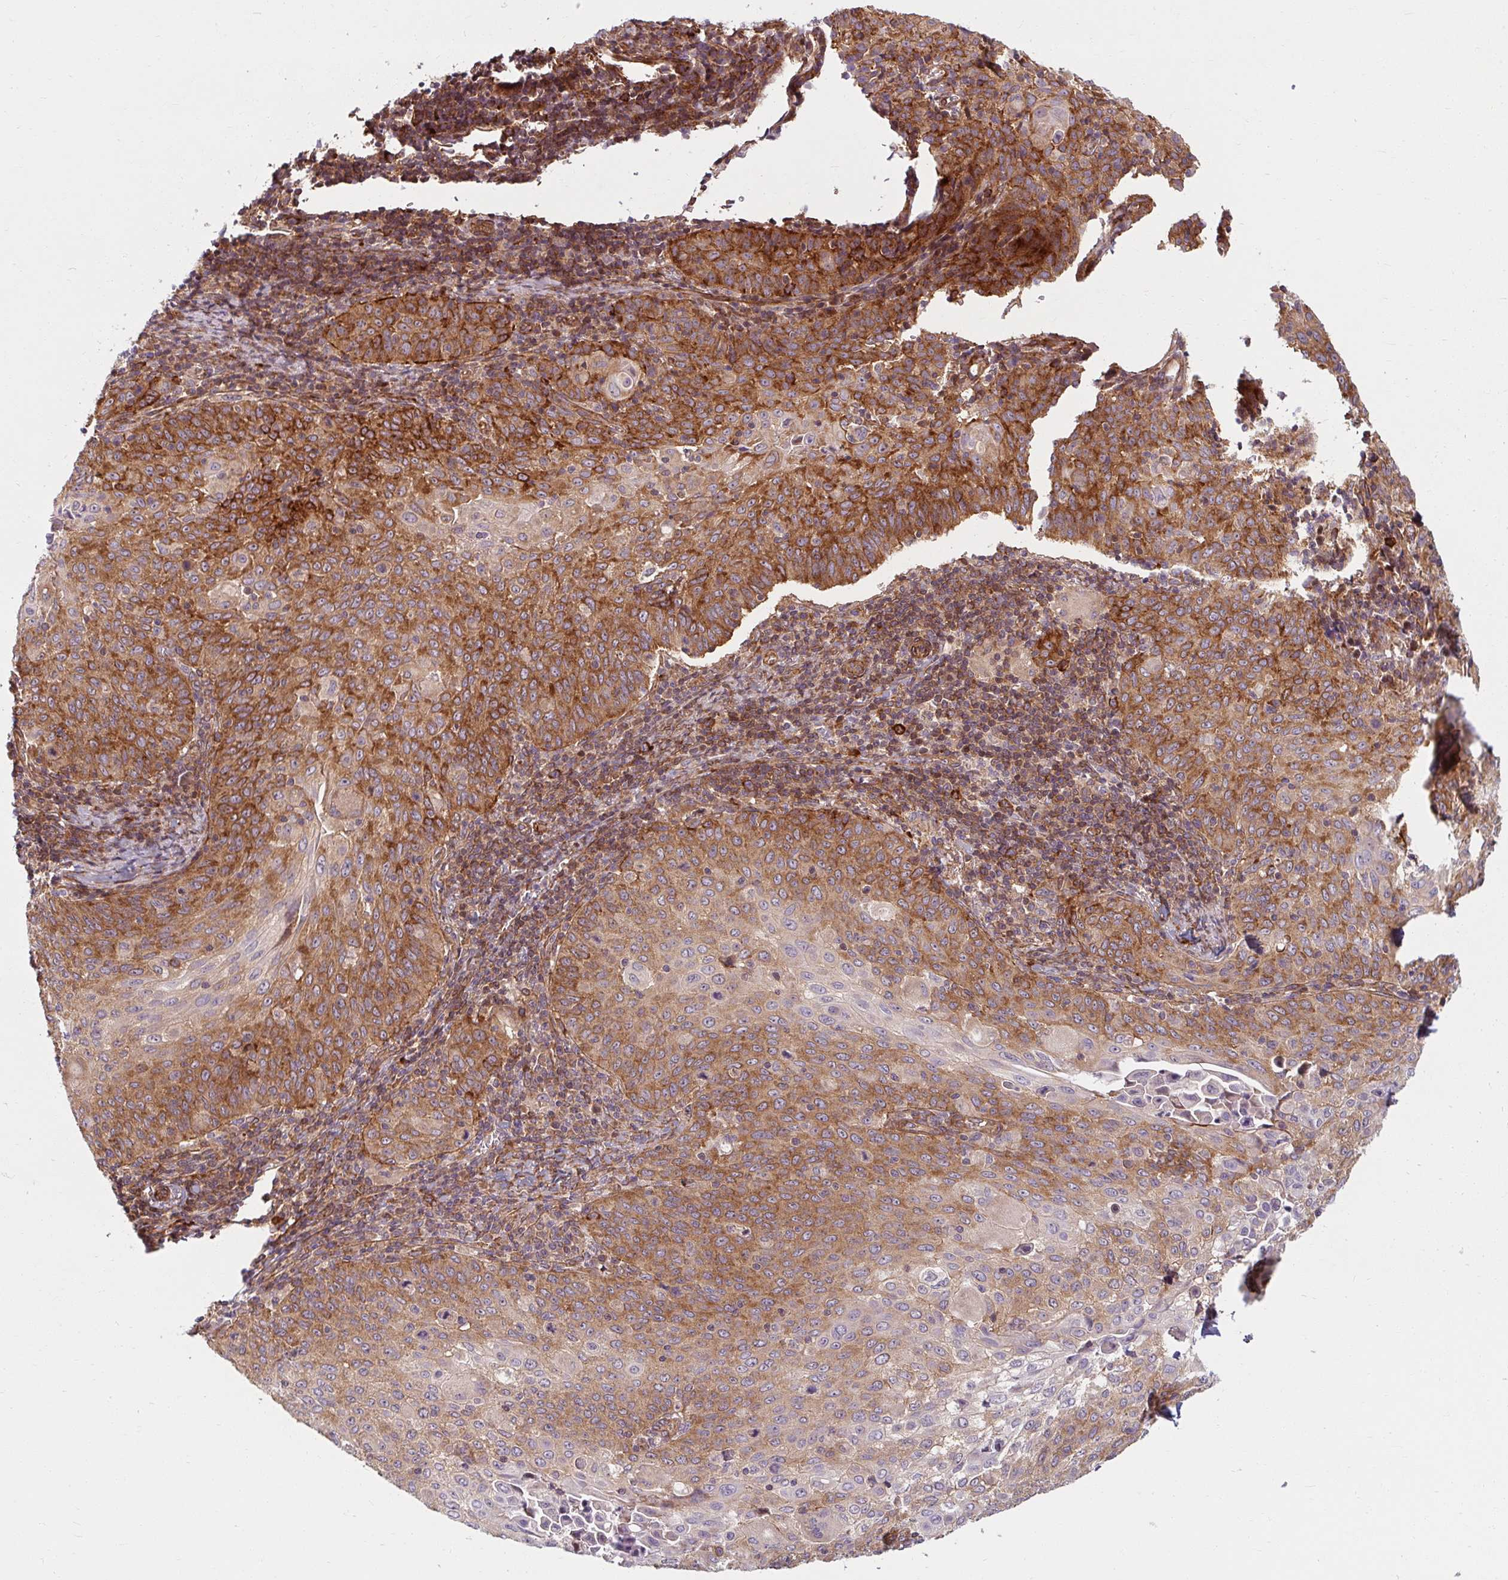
{"staining": {"intensity": "strong", "quantity": "25%-75%", "location": "cytoplasmic/membranous"}, "tissue": "cervical cancer", "cell_type": "Tumor cells", "image_type": "cancer", "snomed": [{"axis": "morphology", "description": "Squamous cell carcinoma, NOS"}, {"axis": "topography", "description": "Cervix"}], "caption": "High-power microscopy captured an immunohistochemistry histopathology image of cervical cancer, revealing strong cytoplasmic/membranous positivity in about 25%-75% of tumor cells. (Brightfield microscopy of DAB IHC at high magnification).", "gene": "BTF3", "patient": {"sex": "female", "age": 65}}